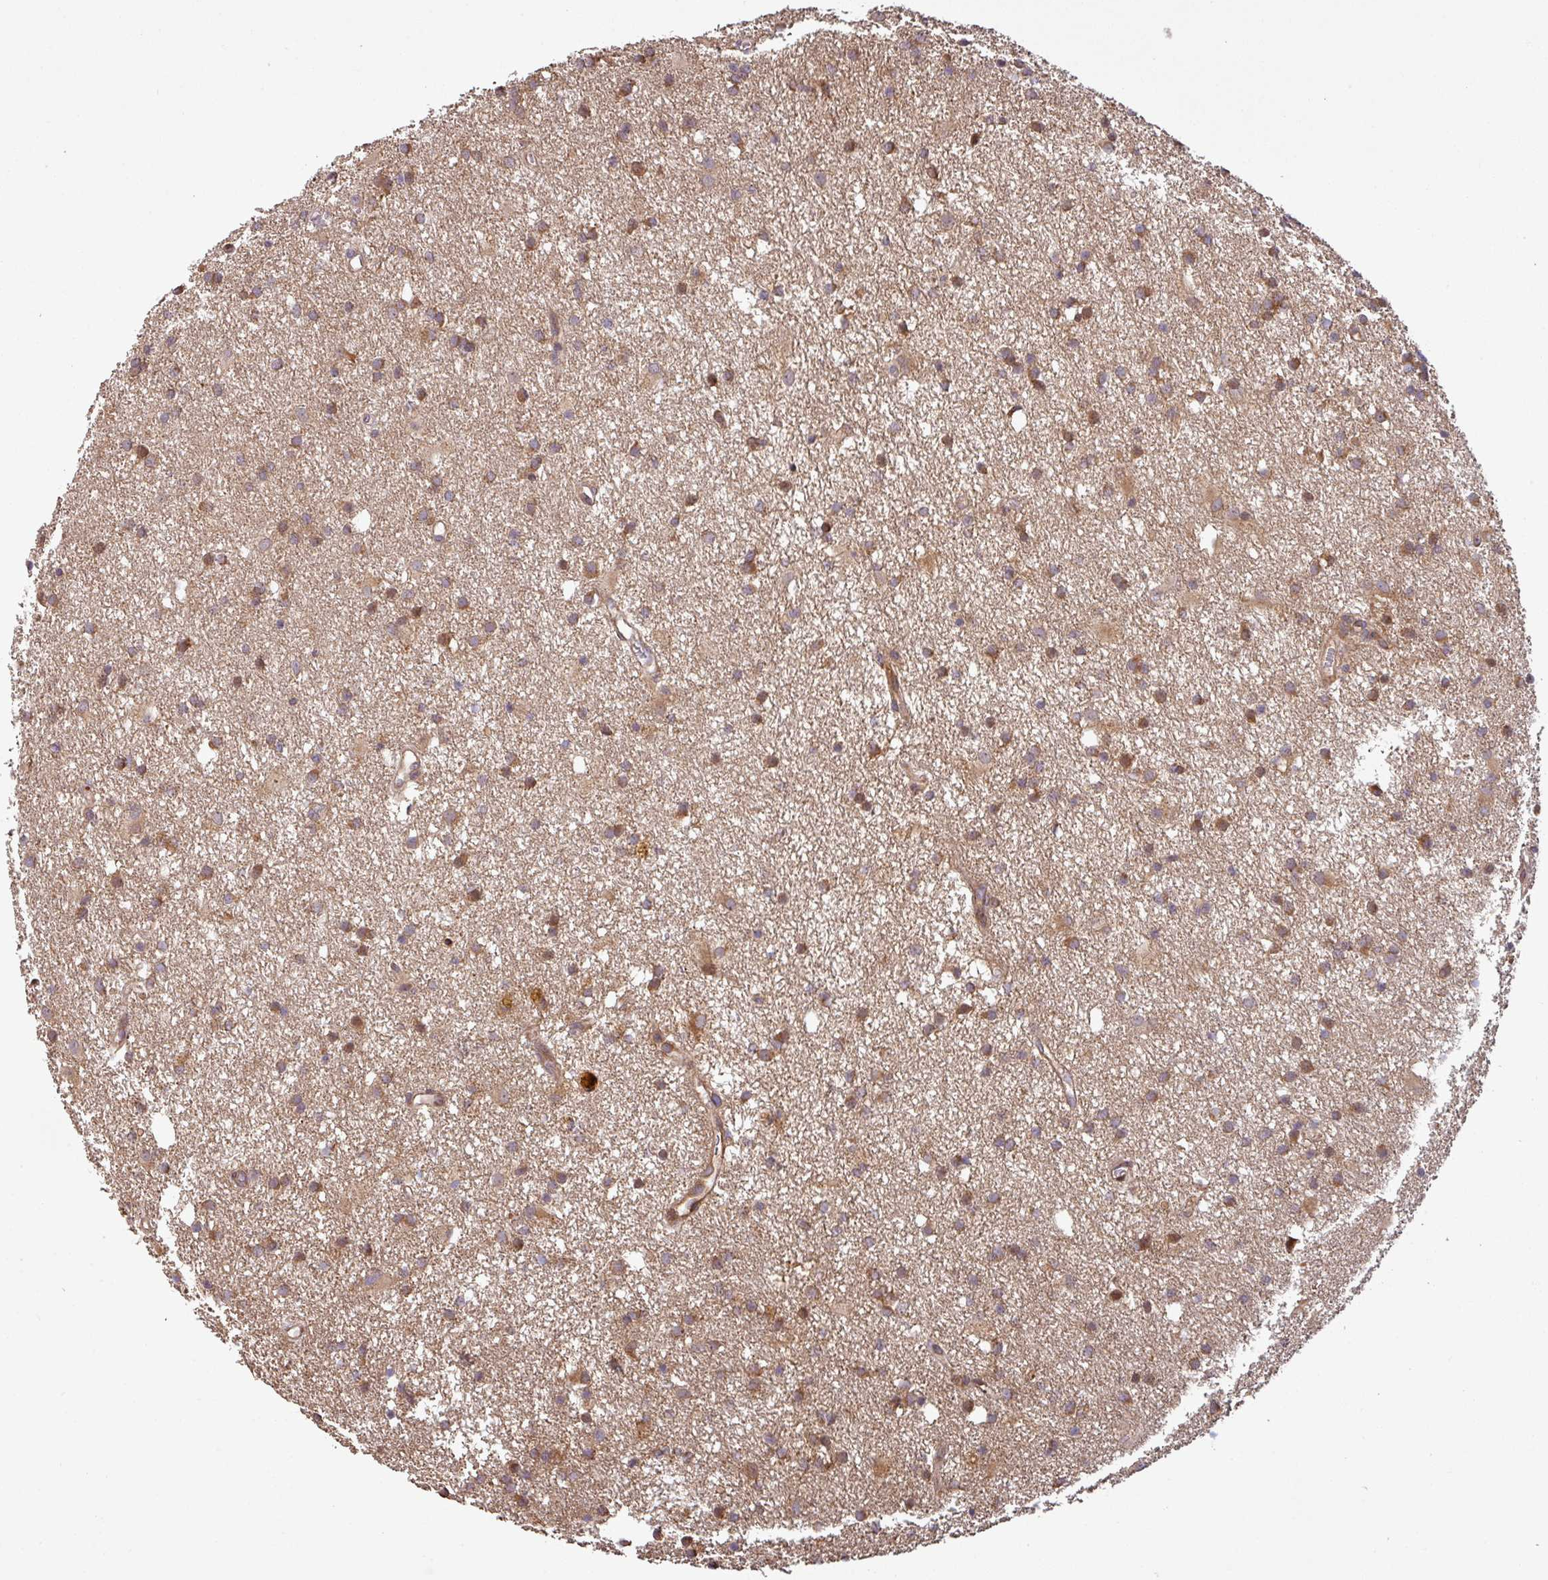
{"staining": {"intensity": "moderate", "quantity": ">75%", "location": "cytoplasmic/membranous"}, "tissue": "glioma", "cell_type": "Tumor cells", "image_type": "cancer", "snomed": [{"axis": "morphology", "description": "Glioma, malignant, High grade"}, {"axis": "topography", "description": "Brain"}], "caption": "Immunohistochemical staining of glioma shows medium levels of moderate cytoplasmic/membranous expression in about >75% of tumor cells.", "gene": "ART1", "patient": {"sex": "male", "age": 77}}